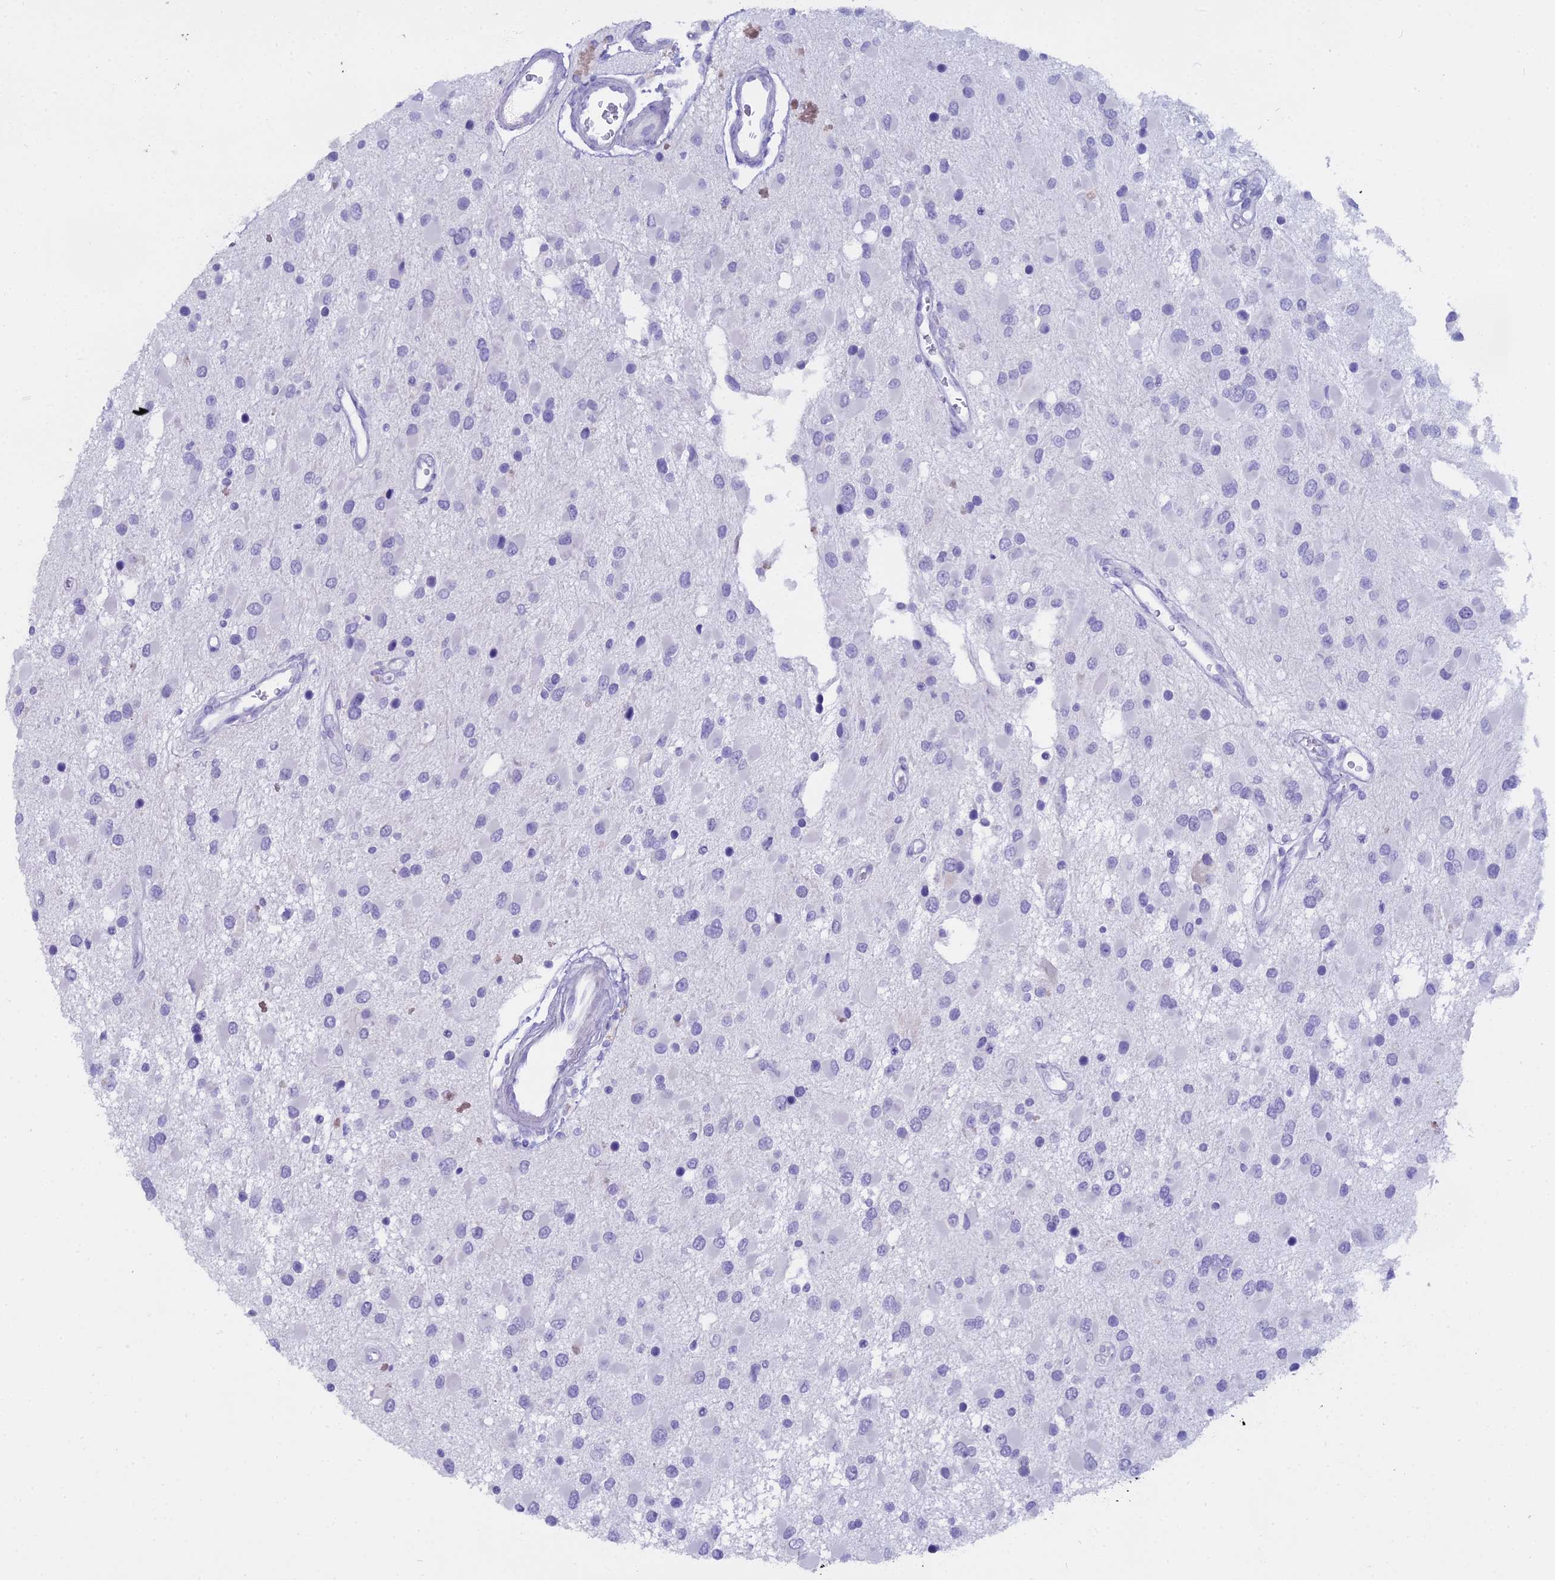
{"staining": {"intensity": "negative", "quantity": "none", "location": "none"}, "tissue": "glioma", "cell_type": "Tumor cells", "image_type": "cancer", "snomed": [{"axis": "morphology", "description": "Glioma, malignant, High grade"}, {"axis": "topography", "description": "Brain"}], "caption": "Human glioma stained for a protein using immunohistochemistry (IHC) shows no staining in tumor cells.", "gene": "ALPP", "patient": {"sex": "male", "age": 53}}